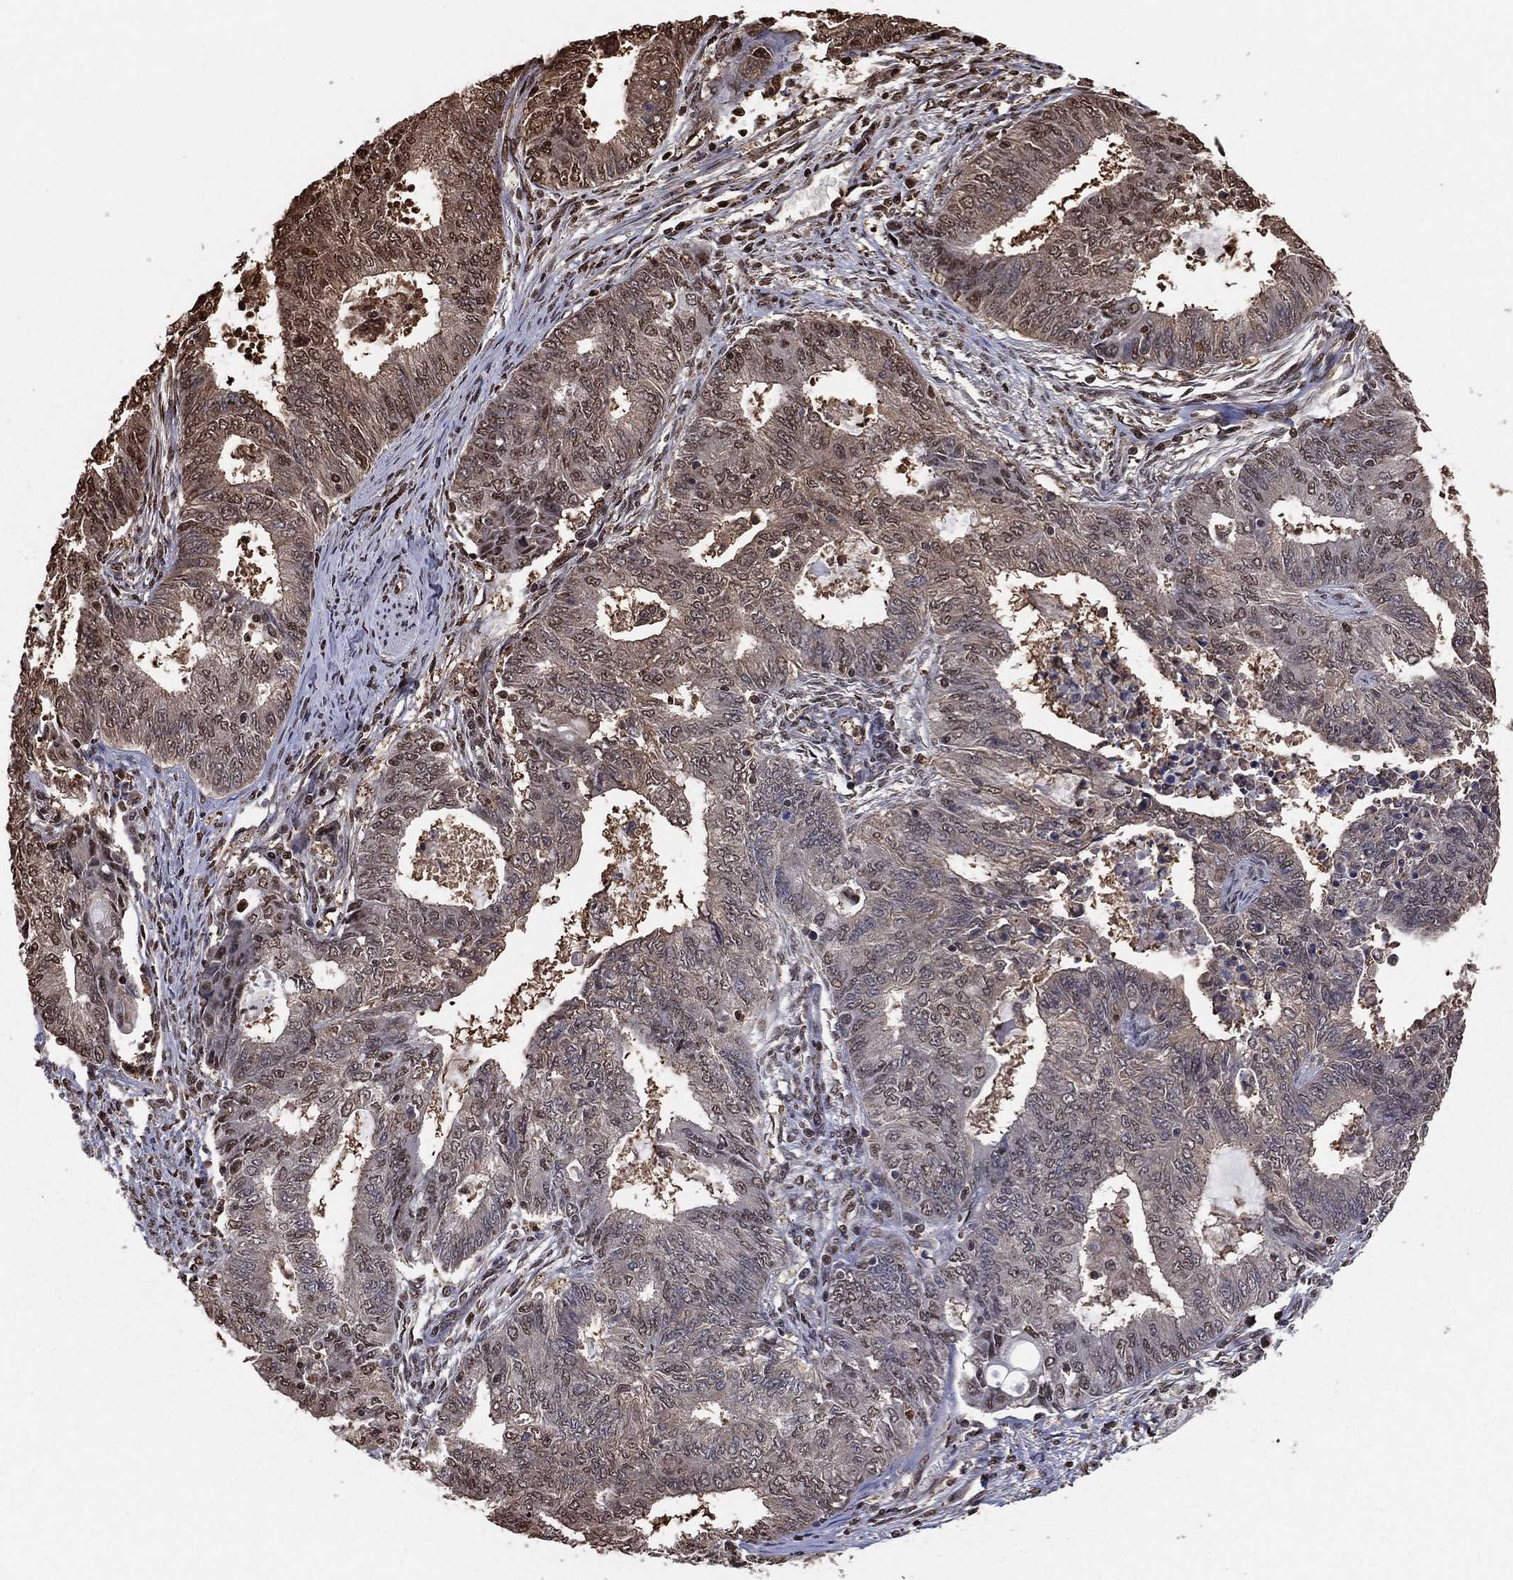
{"staining": {"intensity": "moderate", "quantity": "25%-75%", "location": "cytoplasmic/membranous,nuclear"}, "tissue": "endometrial cancer", "cell_type": "Tumor cells", "image_type": "cancer", "snomed": [{"axis": "morphology", "description": "Adenocarcinoma, NOS"}, {"axis": "topography", "description": "Endometrium"}], "caption": "Tumor cells exhibit moderate cytoplasmic/membranous and nuclear staining in approximately 25%-75% of cells in adenocarcinoma (endometrial).", "gene": "GAPDH", "patient": {"sex": "female", "age": 62}}